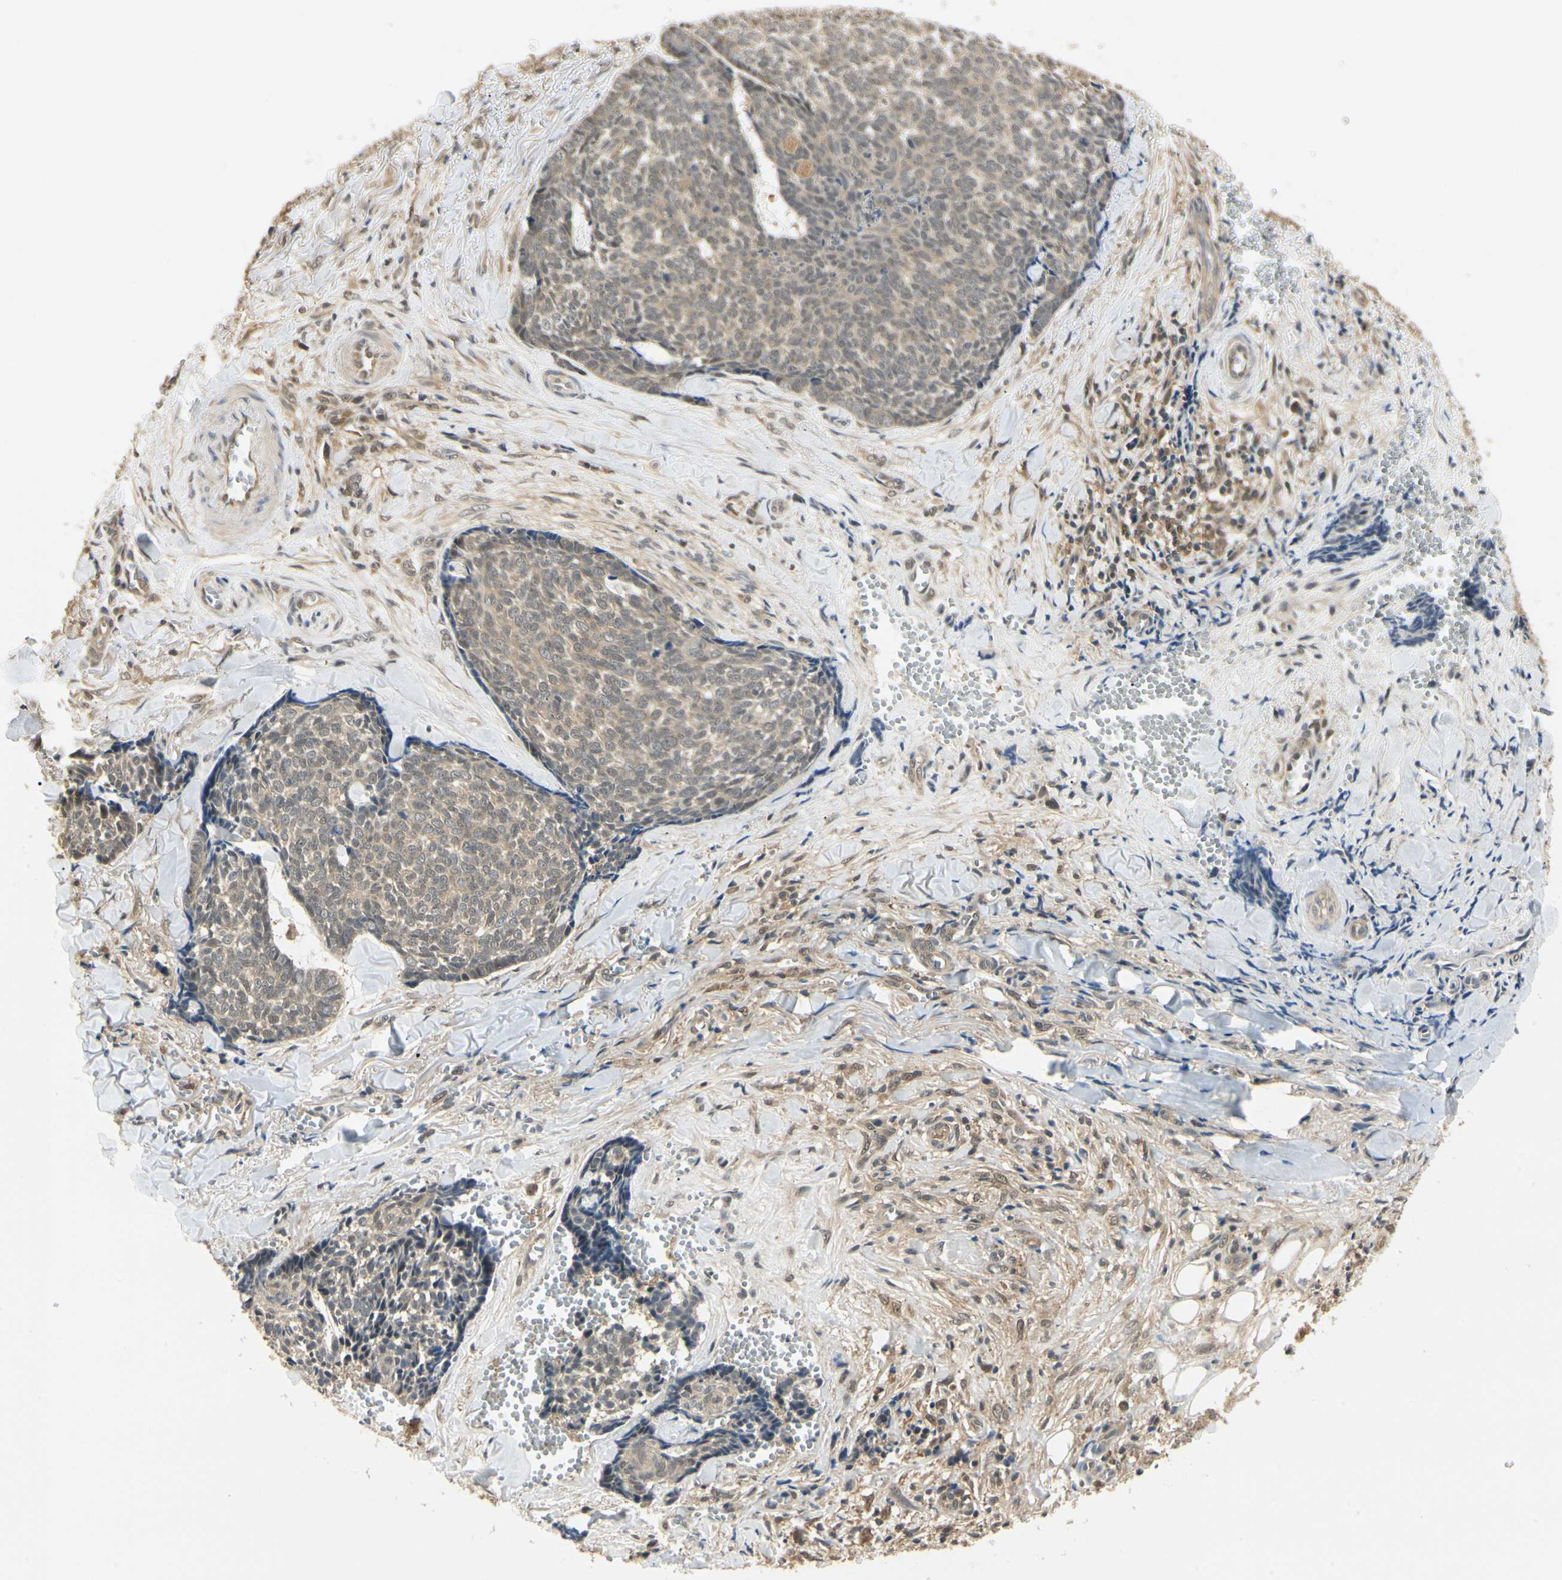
{"staining": {"intensity": "weak", "quantity": ">75%", "location": "cytoplasmic/membranous,nuclear"}, "tissue": "skin cancer", "cell_type": "Tumor cells", "image_type": "cancer", "snomed": [{"axis": "morphology", "description": "Basal cell carcinoma"}, {"axis": "topography", "description": "Skin"}], "caption": "Protein staining exhibits weak cytoplasmic/membranous and nuclear expression in approximately >75% of tumor cells in skin cancer. The staining is performed using DAB brown chromogen to label protein expression. The nuclei are counter-stained blue using hematoxylin.", "gene": "UBE2Z", "patient": {"sex": "male", "age": 84}}